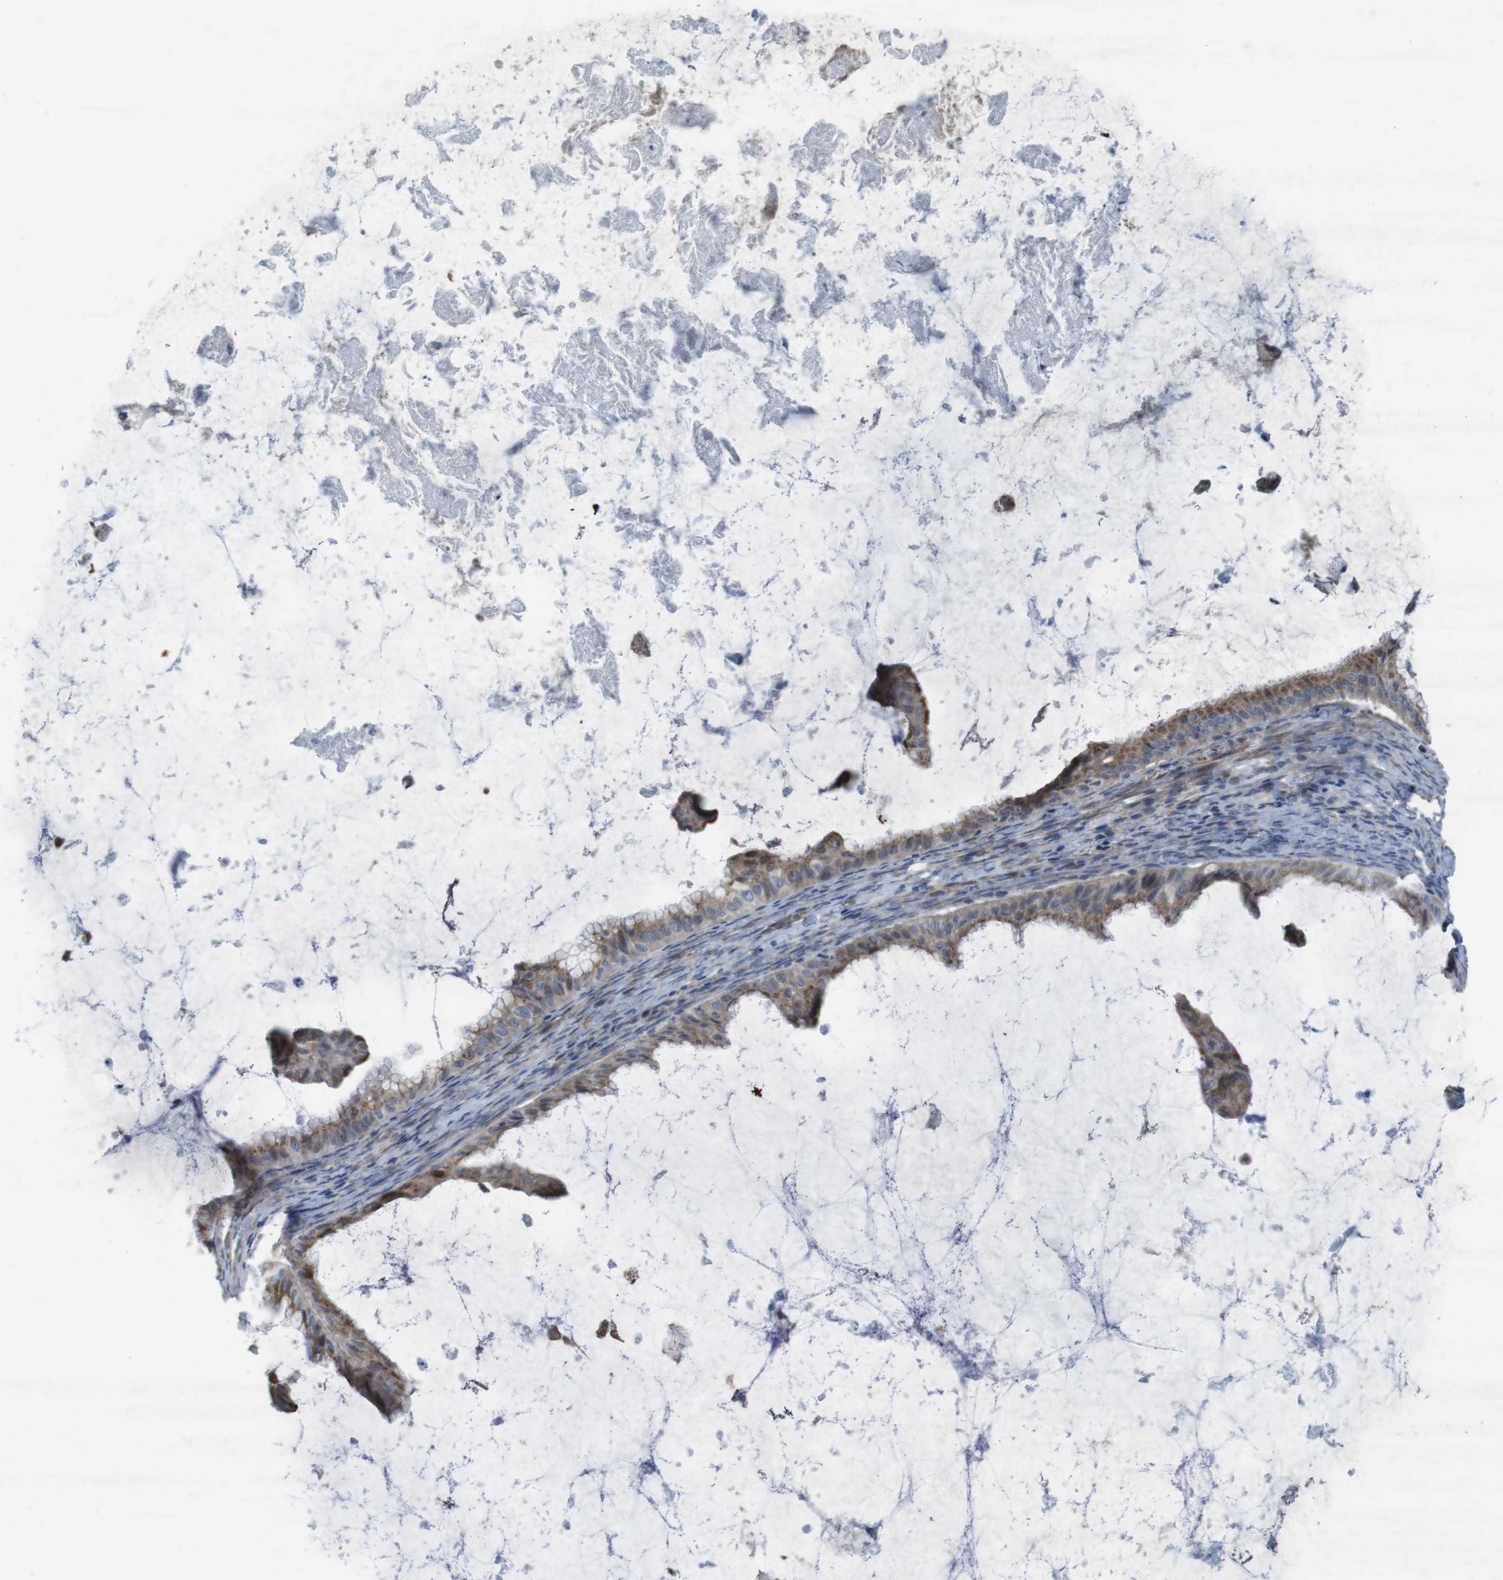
{"staining": {"intensity": "weak", "quantity": ">75%", "location": "cytoplasmic/membranous"}, "tissue": "ovarian cancer", "cell_type": "Tumor cells", "image_type": "cancer", "snomed": [{"axis": "morphology", "description": "Cystadenocarcinoma, mucinous, NOS"}, {"axis": "topography", "description": "Ovary"}], "caption": "Brown immunohistochemical staining in ovarian cancer (mucinous cystadenocarcinoma) exhibits weak cytoplasmic/membranous staining in approximately >75% of tumor cells.", "gene": "FLCN", "patient": {"sex": "female", "age": 61}}